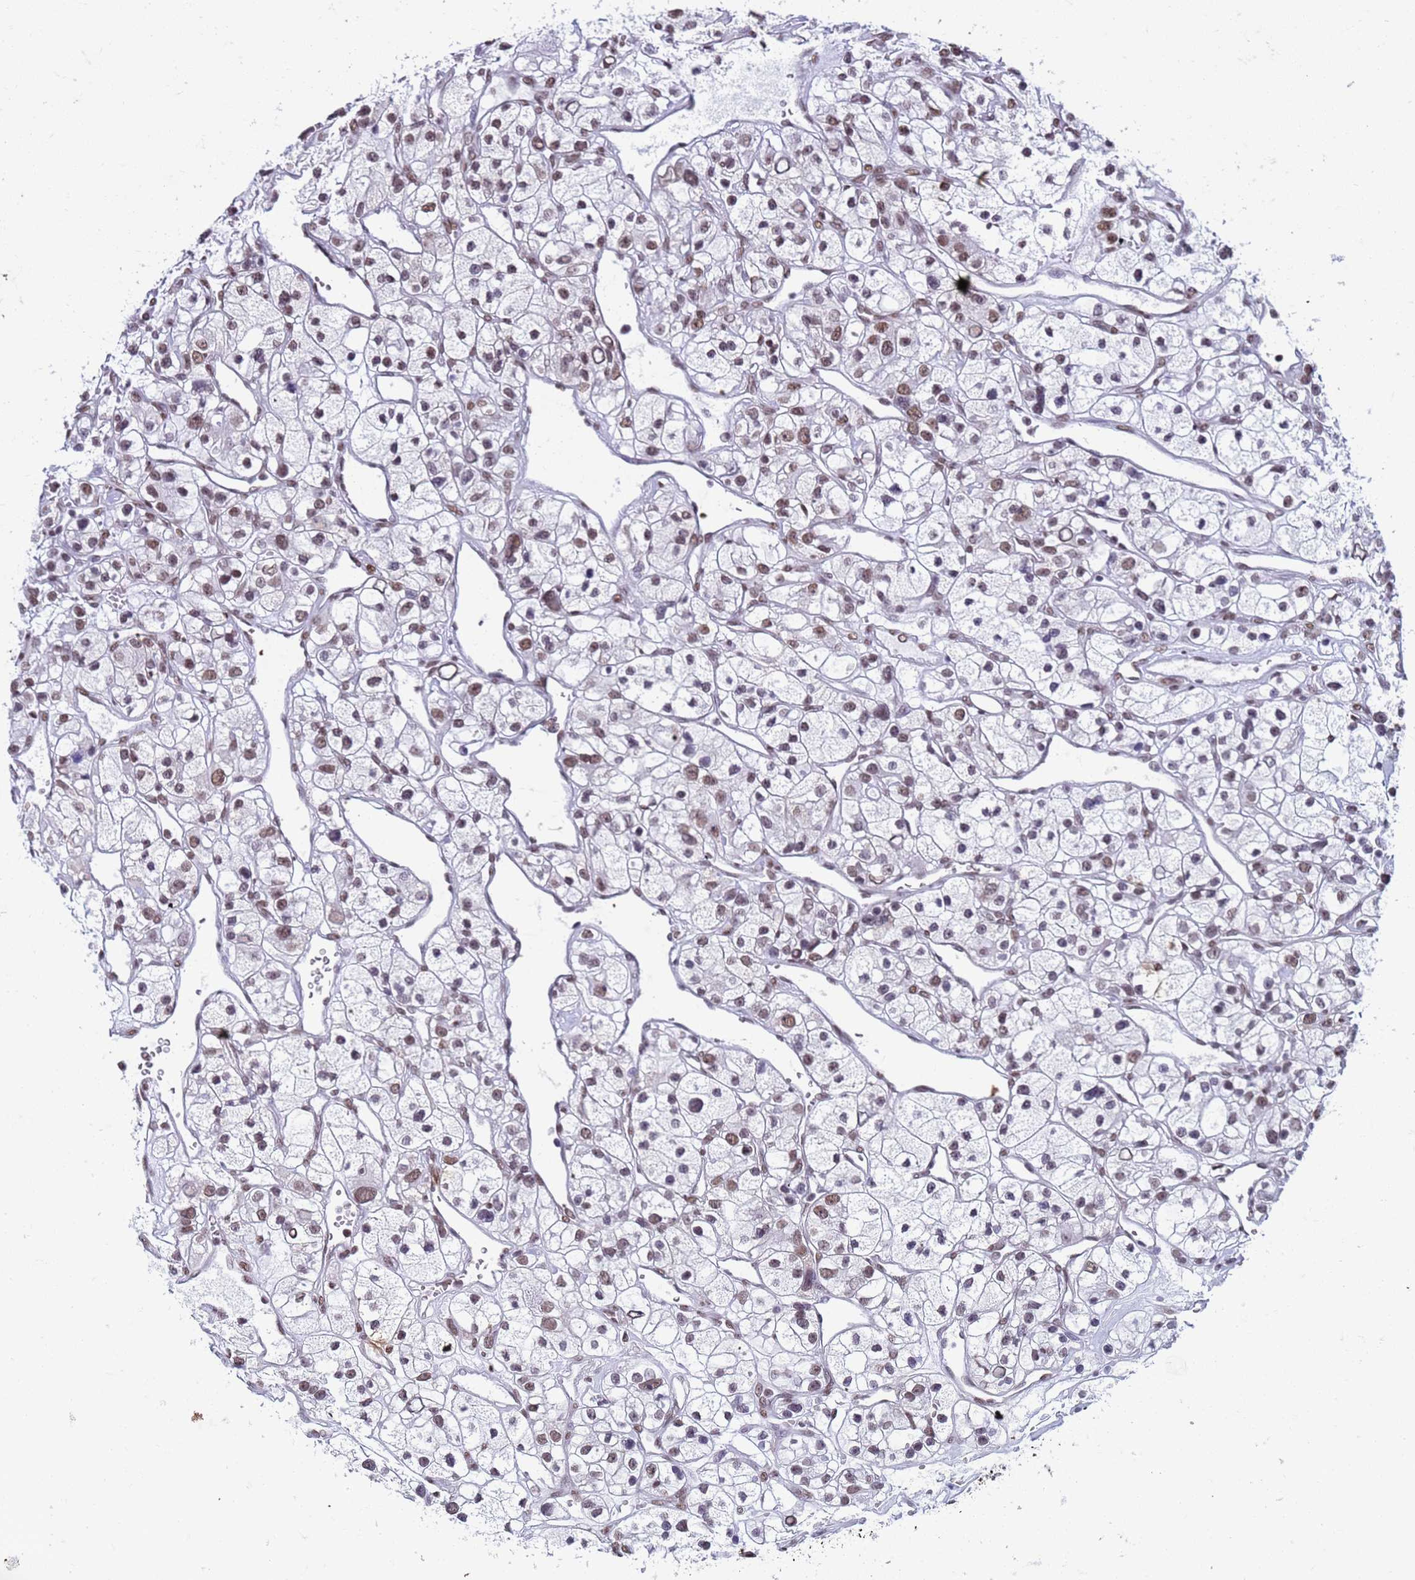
{"staining": {"intensity": "weak", "quantity": ">75%", "location": "nuclear"}, "tissue": "renal cancer", "cell_type": "Tumor cells", "image_type": "cancer", "snomed": [{"axis": "morphology", "description": "Adenocarcinoma, NOS"}, {"axis": "topography", "description": "Kidney"}], "caption": "Immunohistochemistry (IHC) of adenocarcinoma (renal) shows low levels of weak nuclear positivity in approximately >75% of tumor cells.", "gene": "FAM170B", "patient": {"sex": "female", "age": 57}}